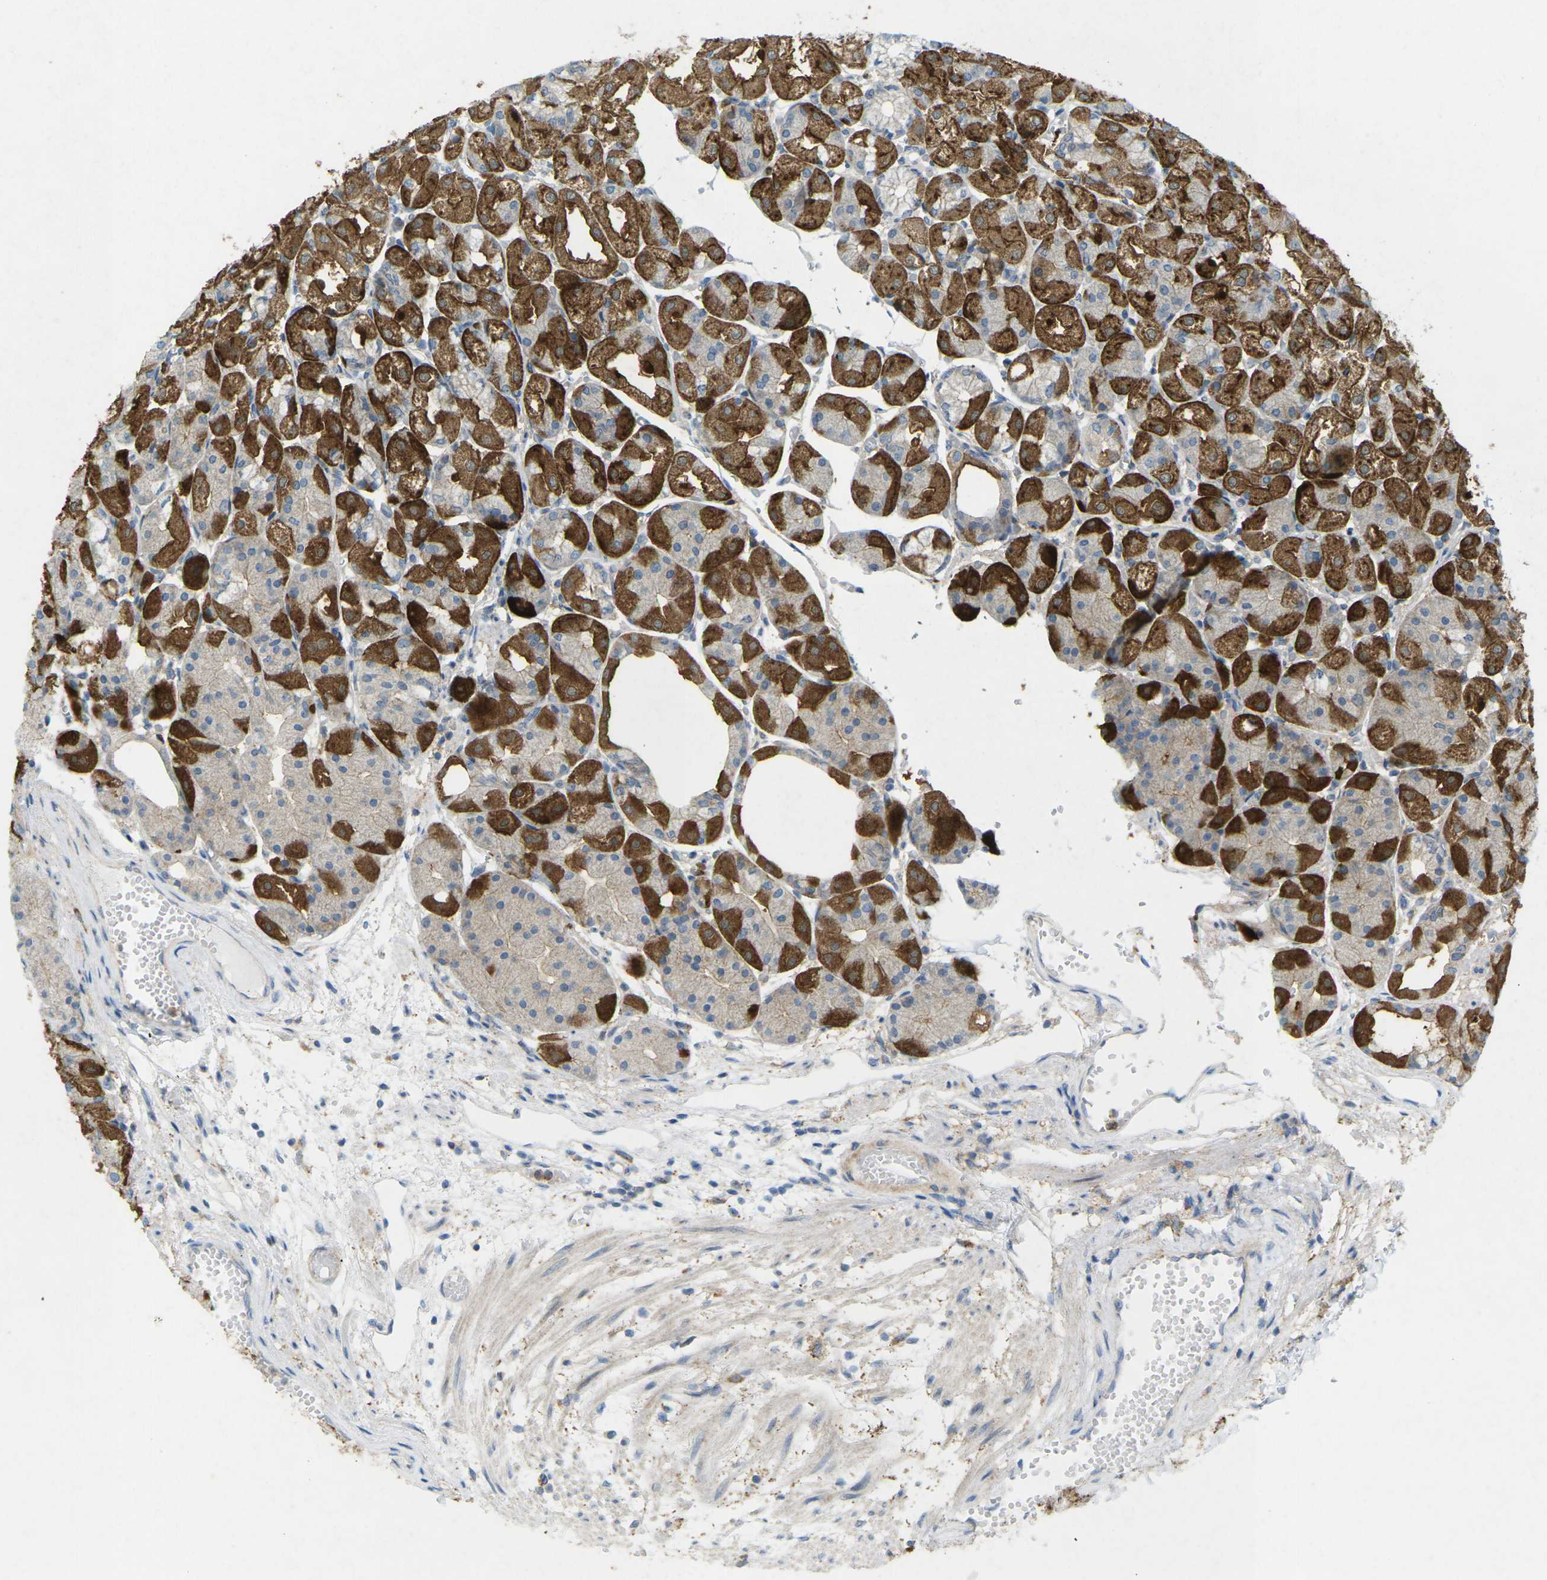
{"staining": {"intensity": "strong", "quantity": ">75%", "location": "cytoplasmic/membranous"}, "tissue": "stomach", "cell_type": "Glandular cells", "image_type": "normal", "snomed": [{"axis": "morphology", "description": "Normal tissue, NOS"}, {"axis": "topography", "description": "Stomach, upper"}], "caption": "Strong cytoplasmic/membranous expression is present in approximately >75% of glandular cells in benign stomach.", "gene": "STK11", "patient": {"sex": "male", "age": 72}}